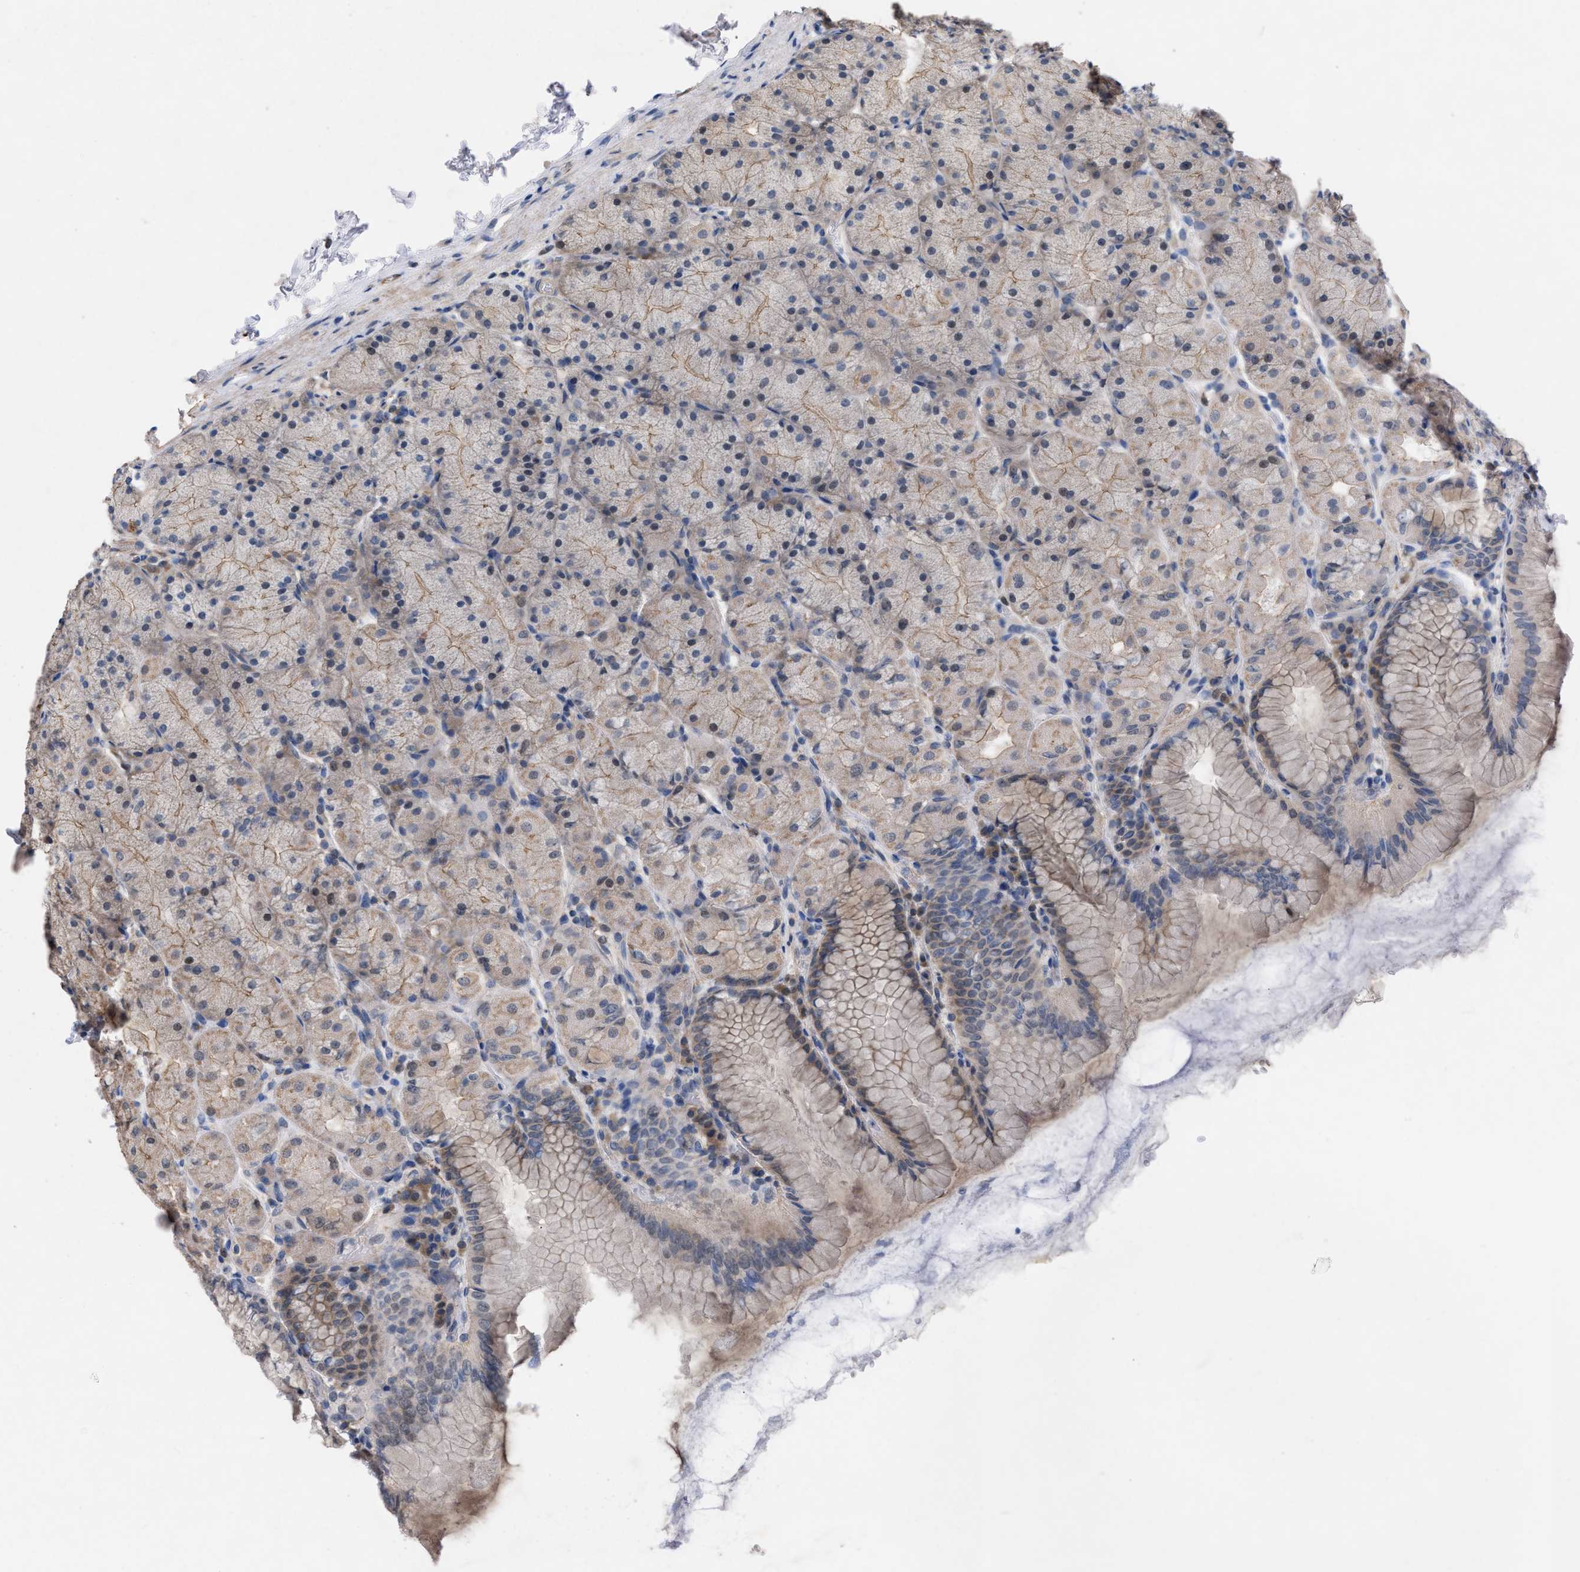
{"staining": {"intensity": "weak", "quantity": "25%-75%", "location": "cytoplasmic/membranous"}, "tissue": "stomach", "cell_type": "Glandular cells", "image_type": "normal", "snomed": [{"axis": "morphology", "description": "Normal tissue, NOS"}, {"axis": "topography", "description": "Stomach, upper"}], "caption": "Immunohistochemistry (IHC) photomicrograph of unremarkable human stomach stained for a protein (brown), which demonstrates low levels of weak cytoplasmic/membranous staining in about 25%-75% of glandular cells.", "gene": "TMEM131", "patient": {"sex": "female", "age": 56}}